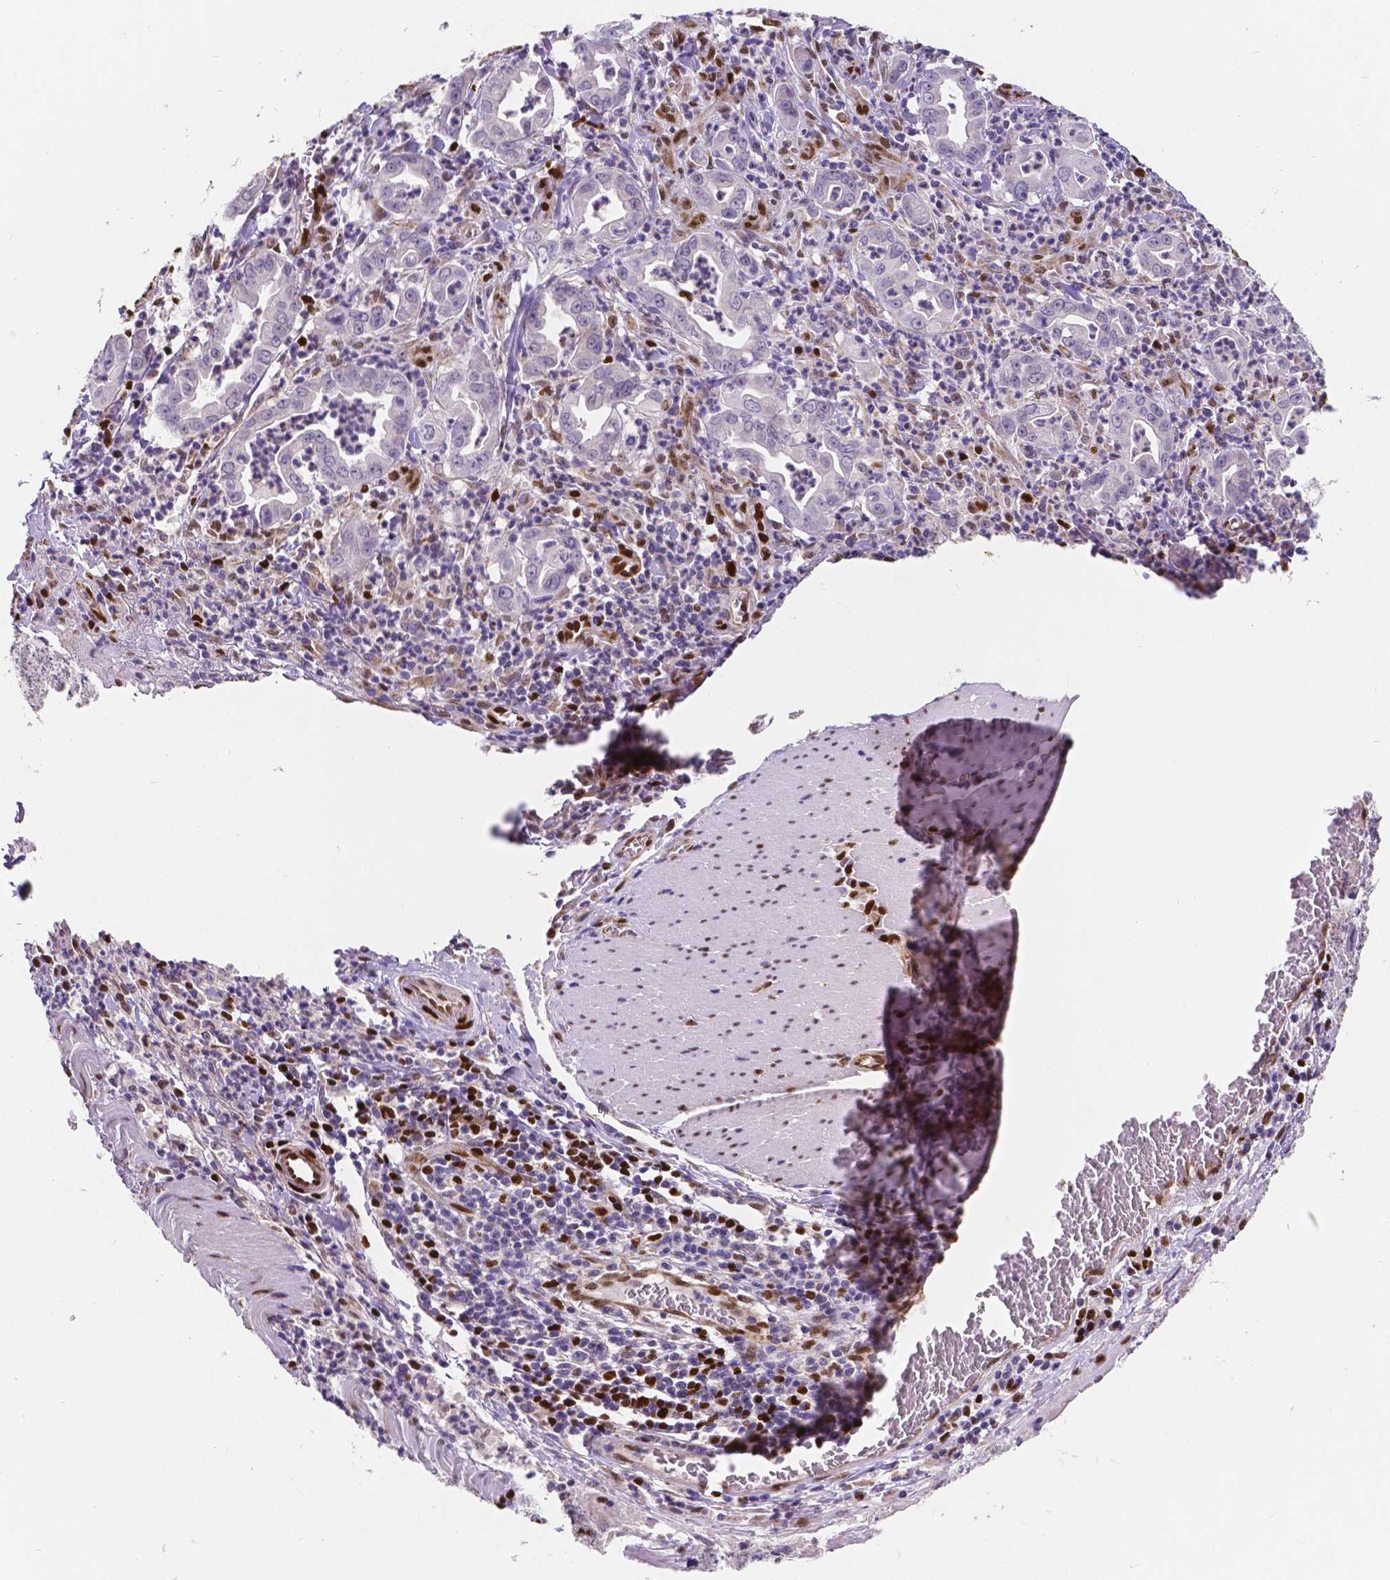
{"staining": {"intensity": "negative", "quantity": "none", "location": "none"}, "tissue": "stomach cancer", "cell_type": "Tumor cells", "image_type": "cancer", "snomed": [{"axis": "morphology", "description": "Adenocarcinoma, NOS"}, {"axis": "topography", "description": "Stomach, upper"}], "caption": "The micrograph reveals no significant staining in tumor cells of stomach adenocarcinoma.", "gene": "MEF2C", "patient": {"sex": "female", "age": 79}}